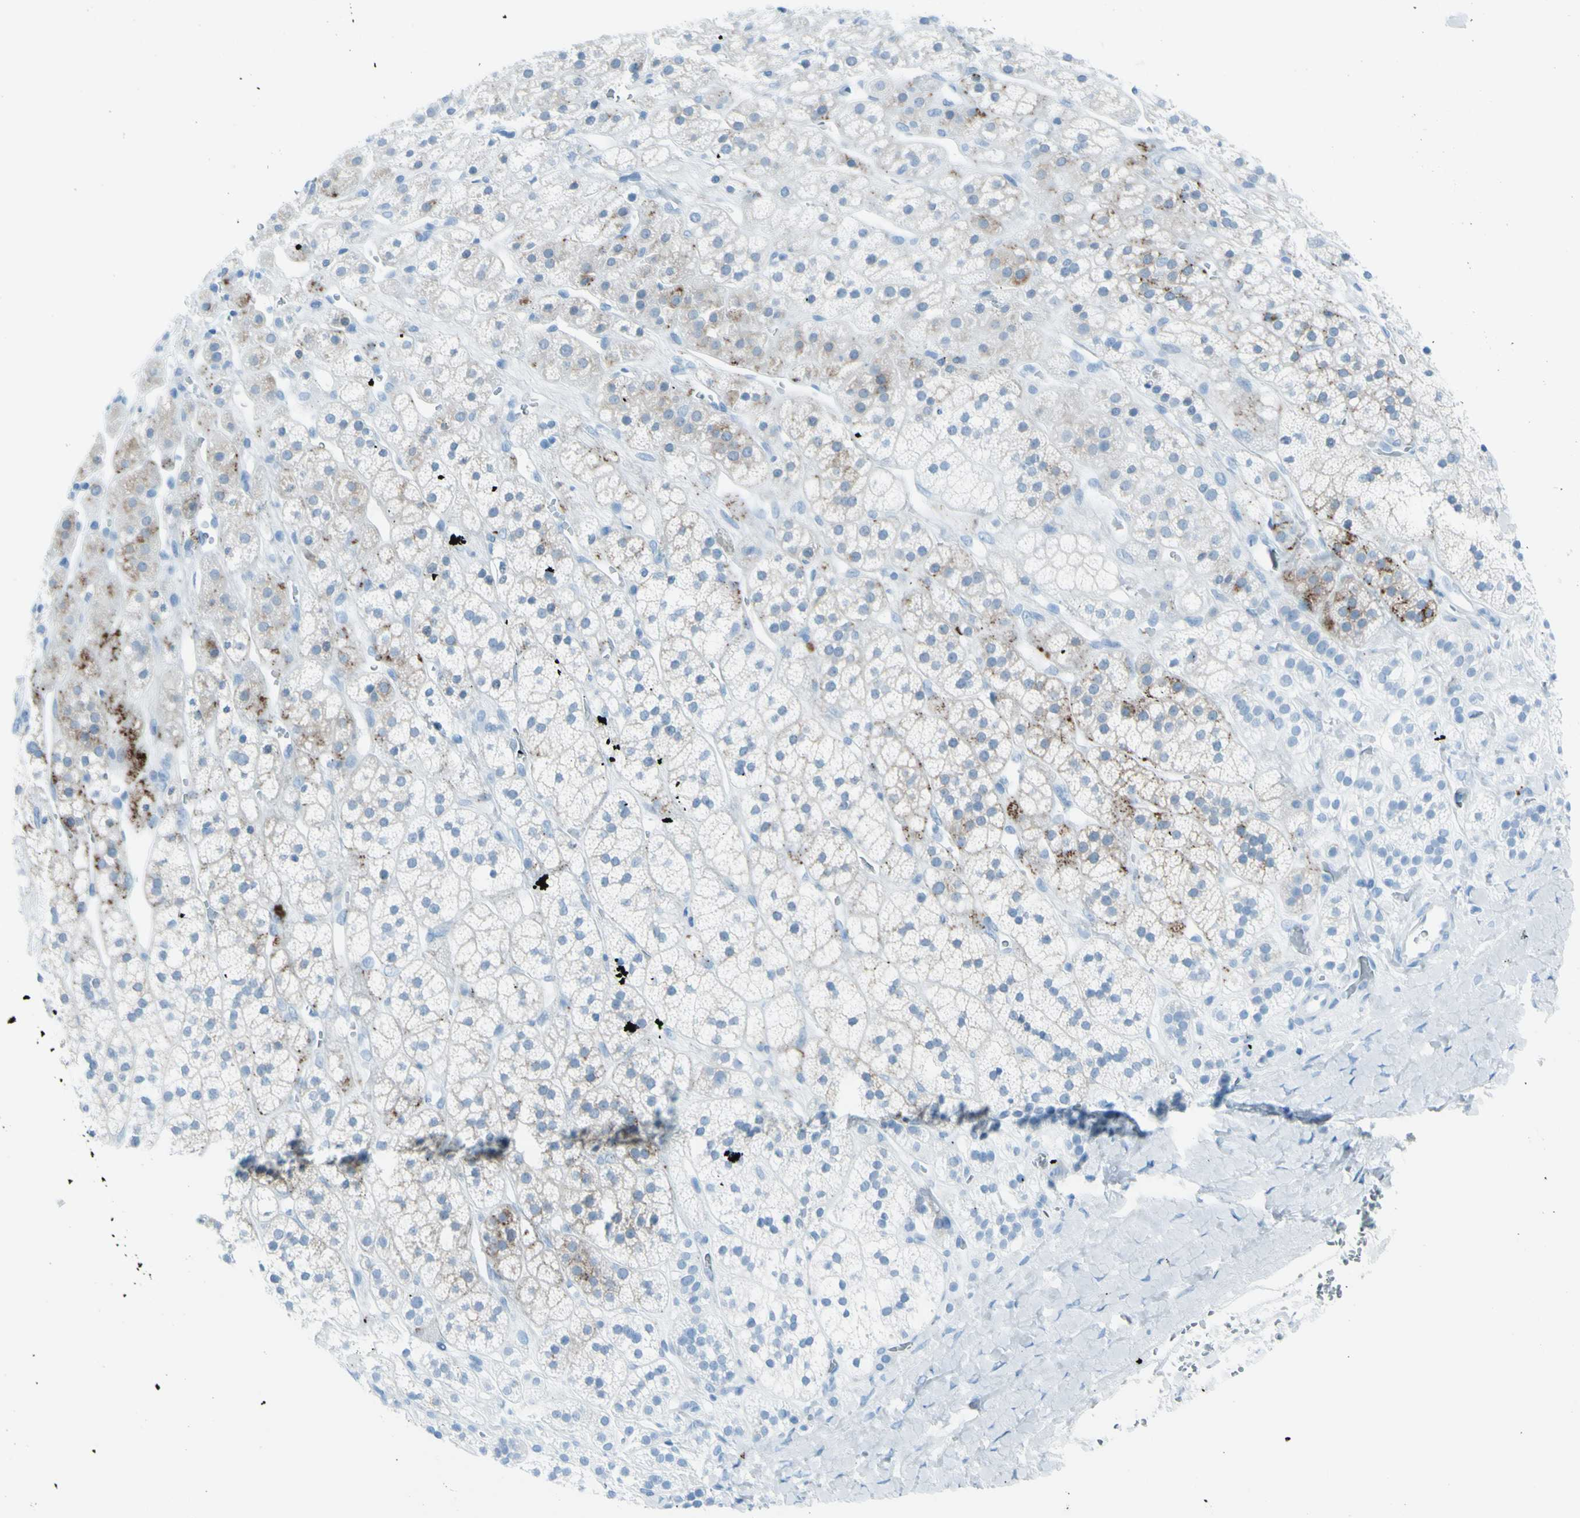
{"staining": {"intensity": "strong", "quantity": "<25%", "location": "cytoplasmic/membranous"}, "tissue": "adrenal gland", "cell_type": "Glandular cells", "image_type": "normal", "snomed": [{"axis": "morphology", "description": "Normal tissue, NOS"}, {"axis": "topography", "description": "Adrenal gland"}], "caption": "DAB (3,3'-diaminobenzidine) immunohistochemical staining of benign adrenal gland shows strong cytoplasmic/membranous protein staining in approximately <25% of glandular cells. Using DAB (brown) and hematoxylin (blue) stains, captured at high magnification using brightfield microscopy.", "gene": "AFP", "patient": {"sex": "male", "age": 56}}